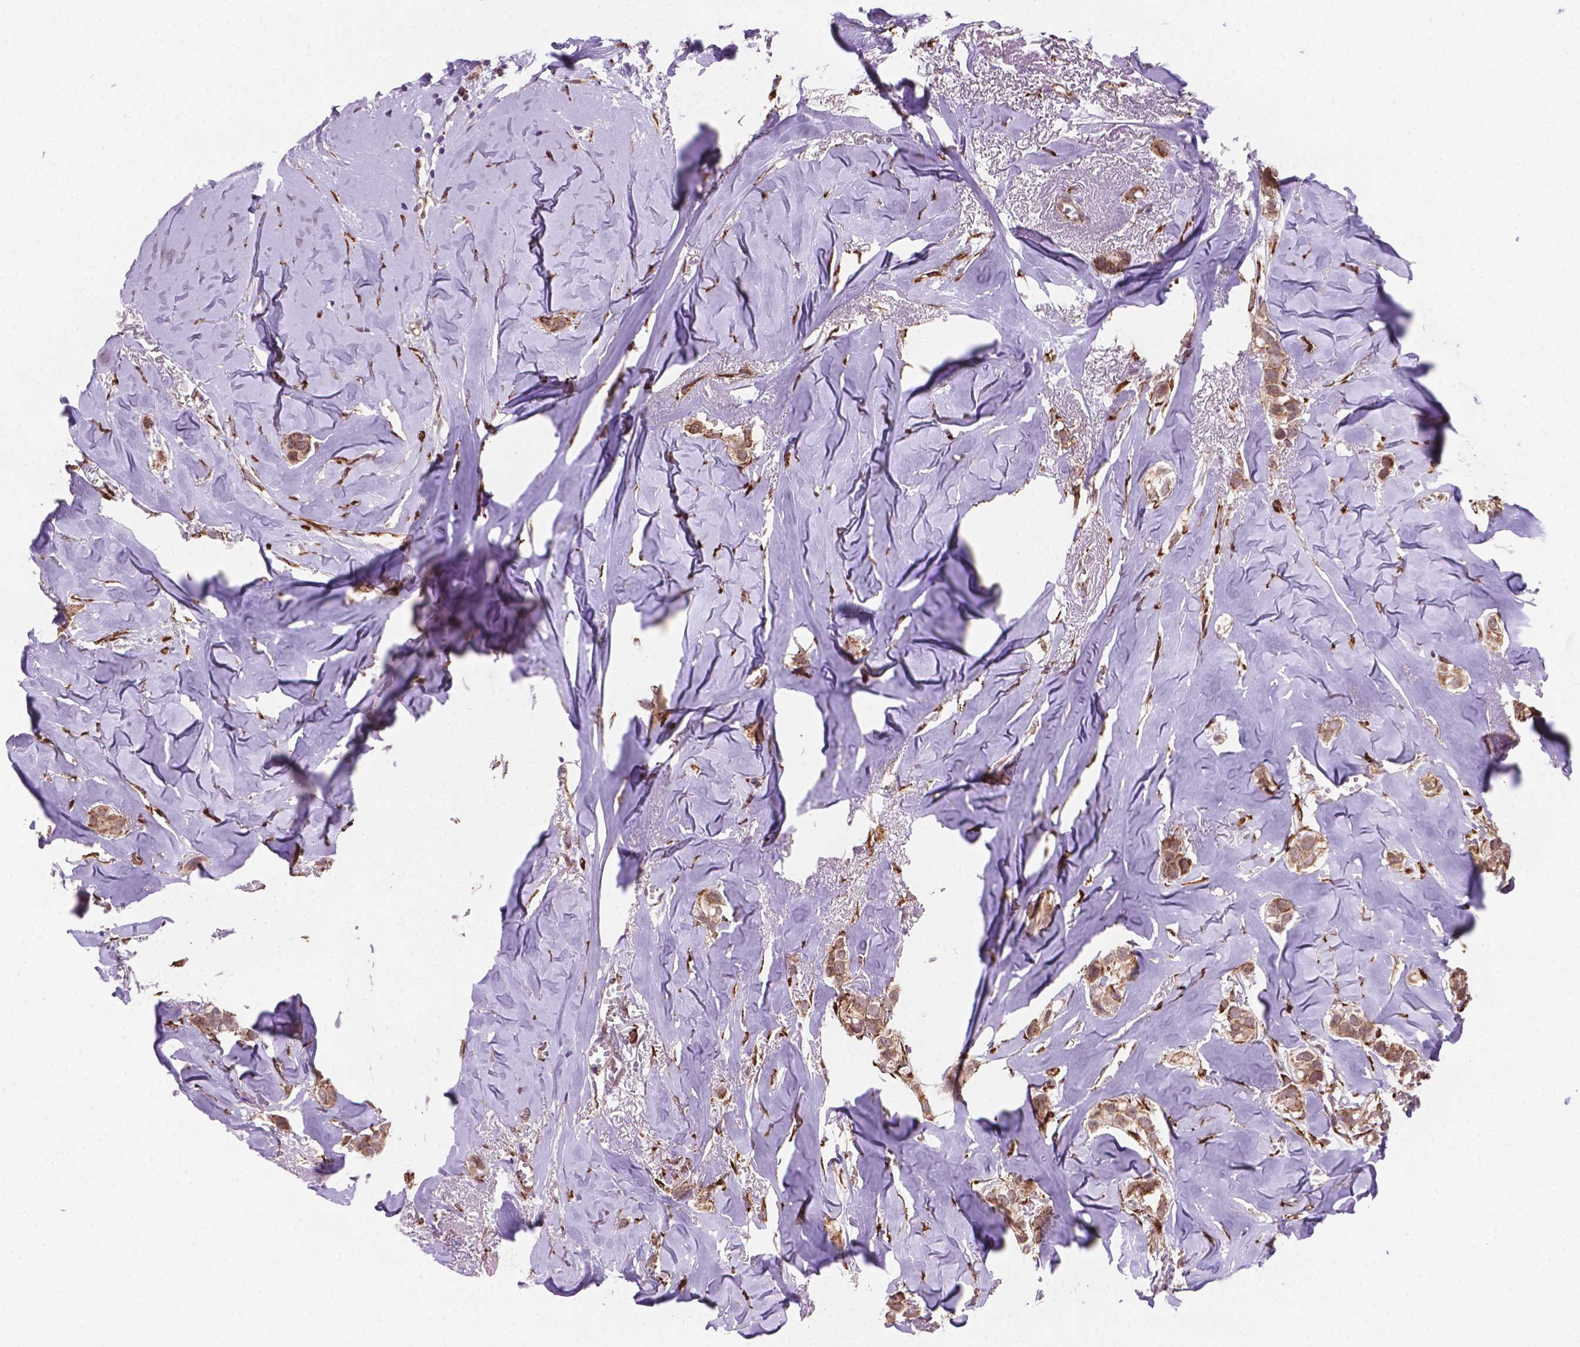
{"staining": {"intensity": "moderate", "quantity": ">75%", "location": "cytoplasmic/membranous"}, "tissue": "breast cancer", "cell_type": "Tumor cells", "image_type": "cancer", "snomed": [{"axis": "morphology", "description": "Duct carcinoma"}, {"axis": "topography", "description": "Breast"}], "caption": "Breast cancer stained with a brown dye shows moderate cytoplasmic/membranous positive expression in approximately >75% of tumor cells.", "gene": "FNIP1", "patient": {"sex": "female", "age": 85}}